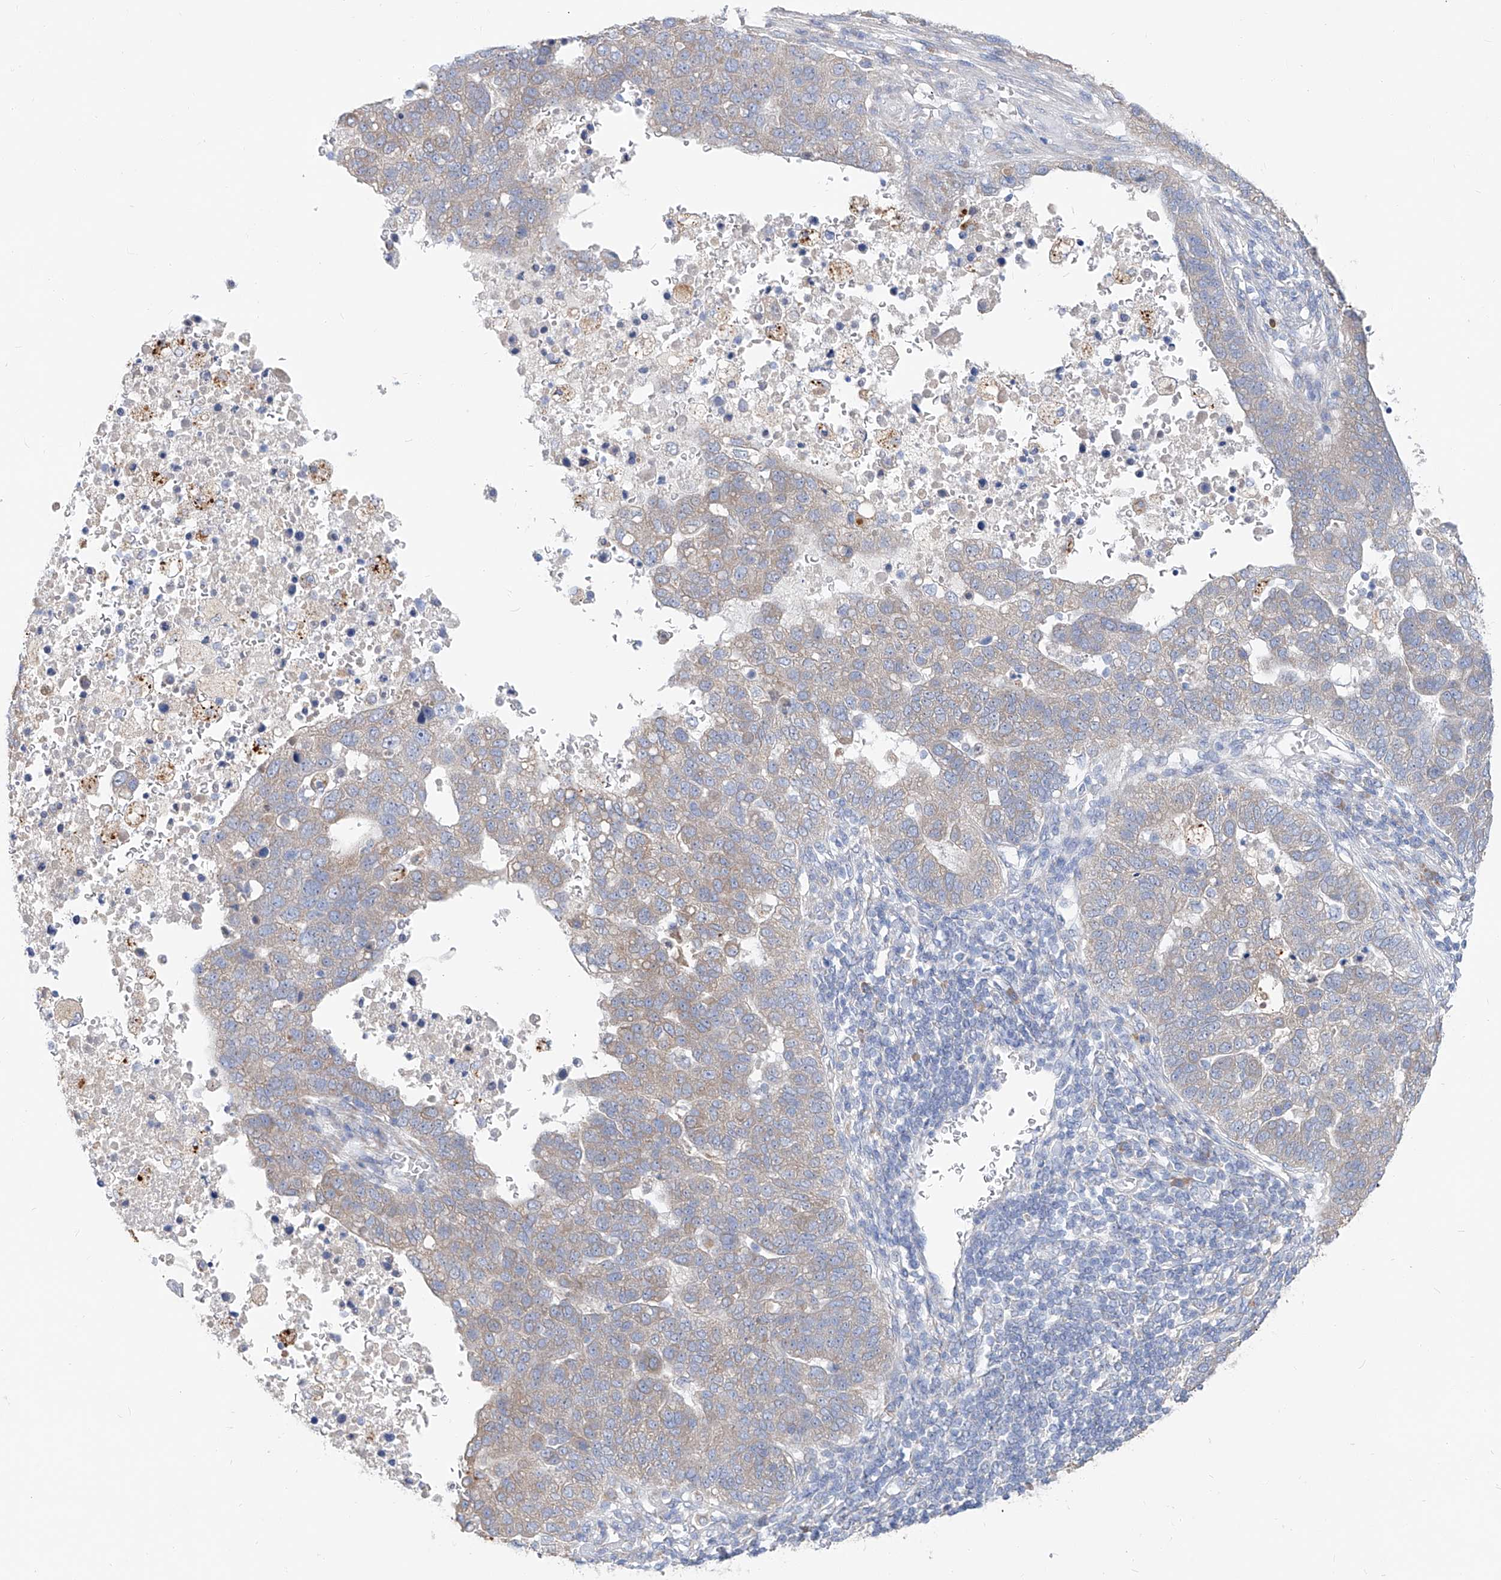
{"staining": {"intensity": "weak", "quantity": "<25%", "location": "cytoplasmic/membranous"}, "tissue": "pancreatic cancer", "cell_type": "Tumor cells", "image_type": "cancer", "snomed": [{"axis": "morphology", "description": "Adenocarcinoma, NOS"}, {"axis": "topography", "description": "Pancreas"}], "caption": "An immunohistochemistry (IHC) histopathology image of adenocarcinoma (pancreatic) is shown. There is no staining in tumor cells of adenocarcinoma (pancreatic).", "gene": "UFL1", "patient": {"sex": "female", "age": 61}}